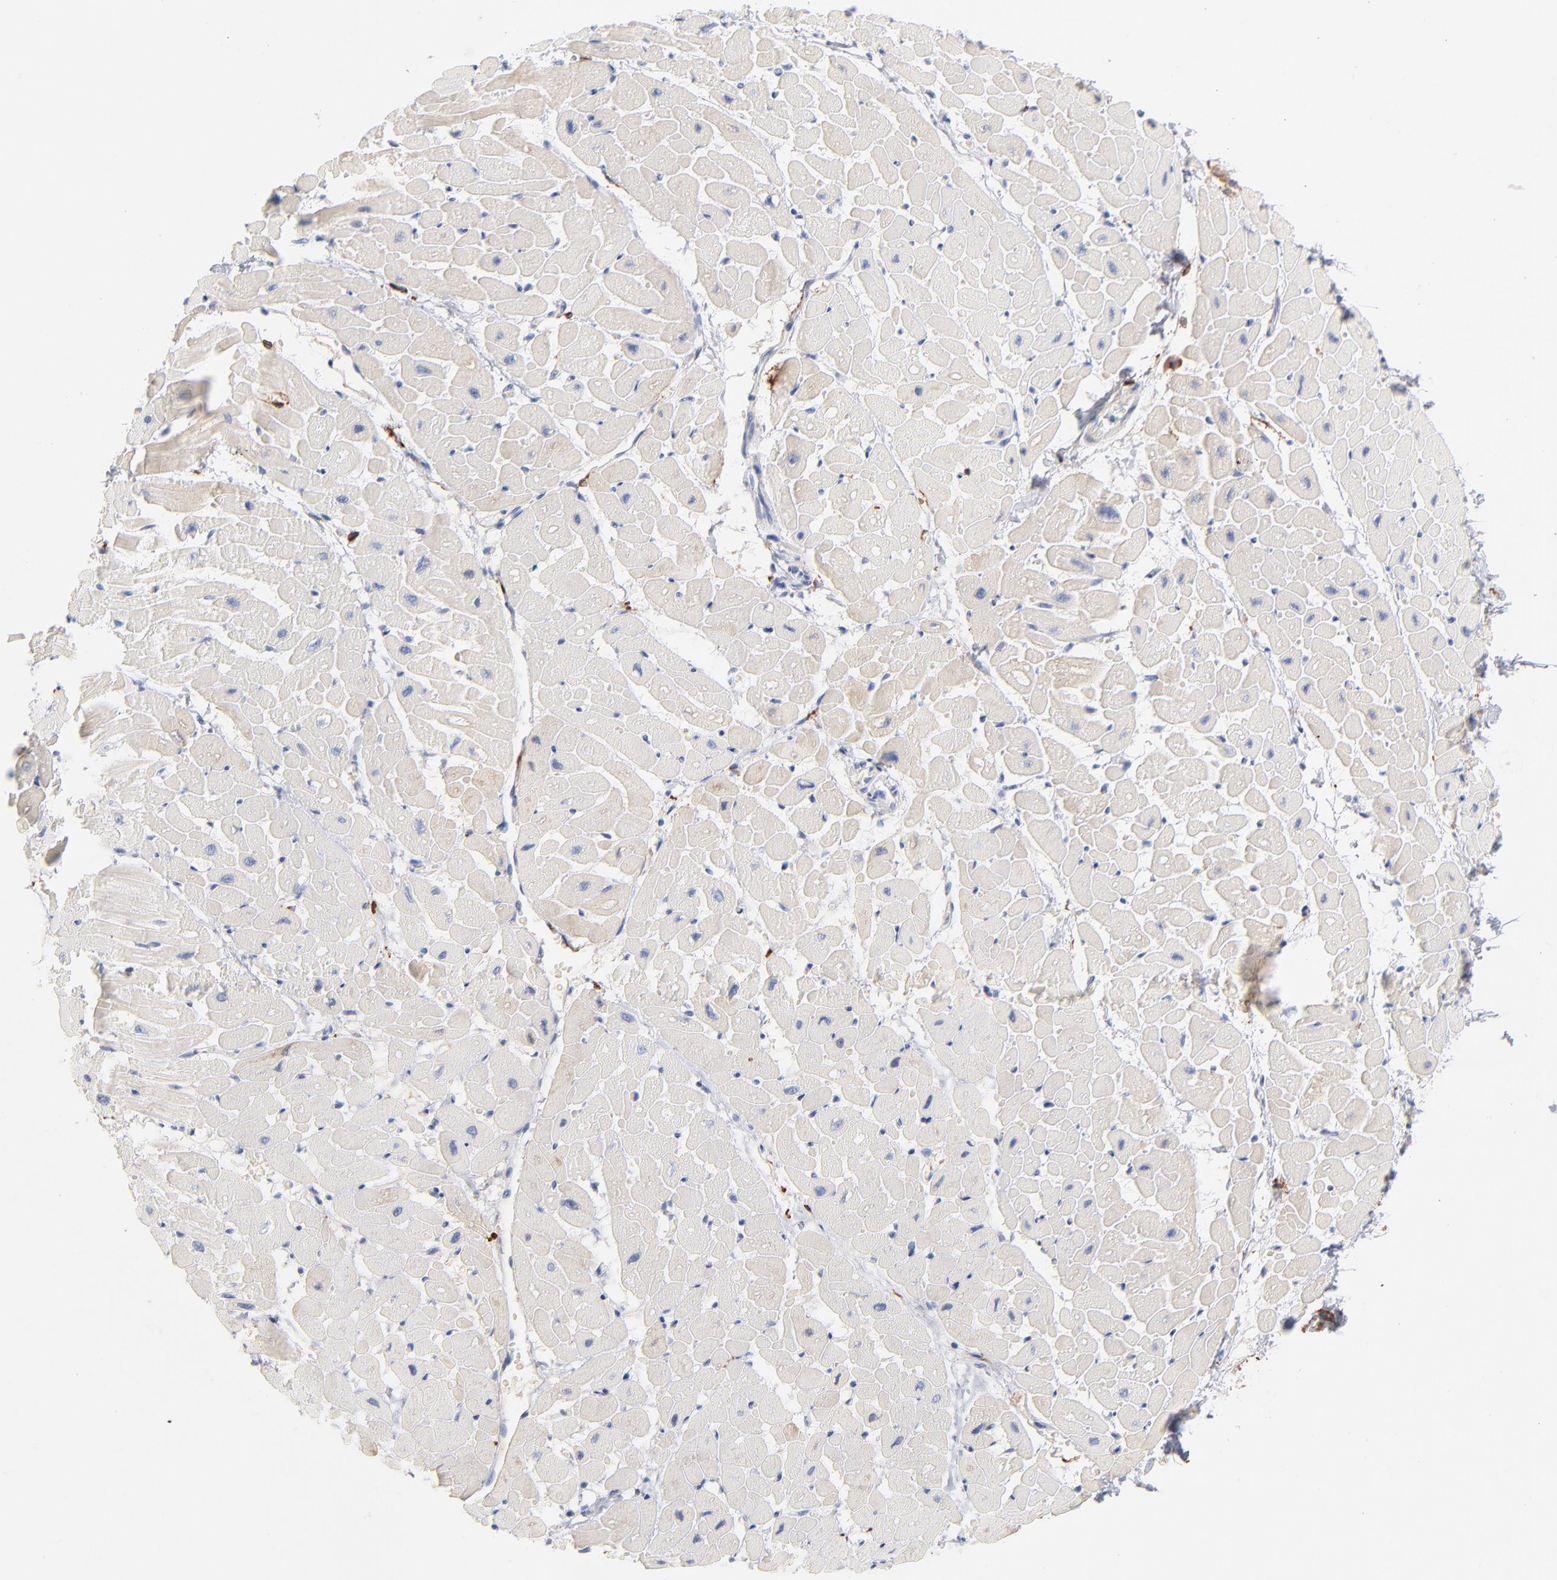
{"staining": {"intensity": "negative", "quantity": "none", "location": "none"}, "tissue": "heart muscle", "cell_type": "Cardiomyocytes", "image_type": "normal", "snomed": [{"axis": "morphology", "description": "Normal tissue, NOS"}, {"axis": "topography", "description": "Heart"}], "caption": "The micrograph reveals no staining of cardiomyocytes in unremarkable heart muscle. (DAB (3,3'-diaminobenzidine) immunohistochemistry visualized using brightfield microscopy, high magnification).", "gene": "APOH", "patient": {"sex": "male", "age": 45}}